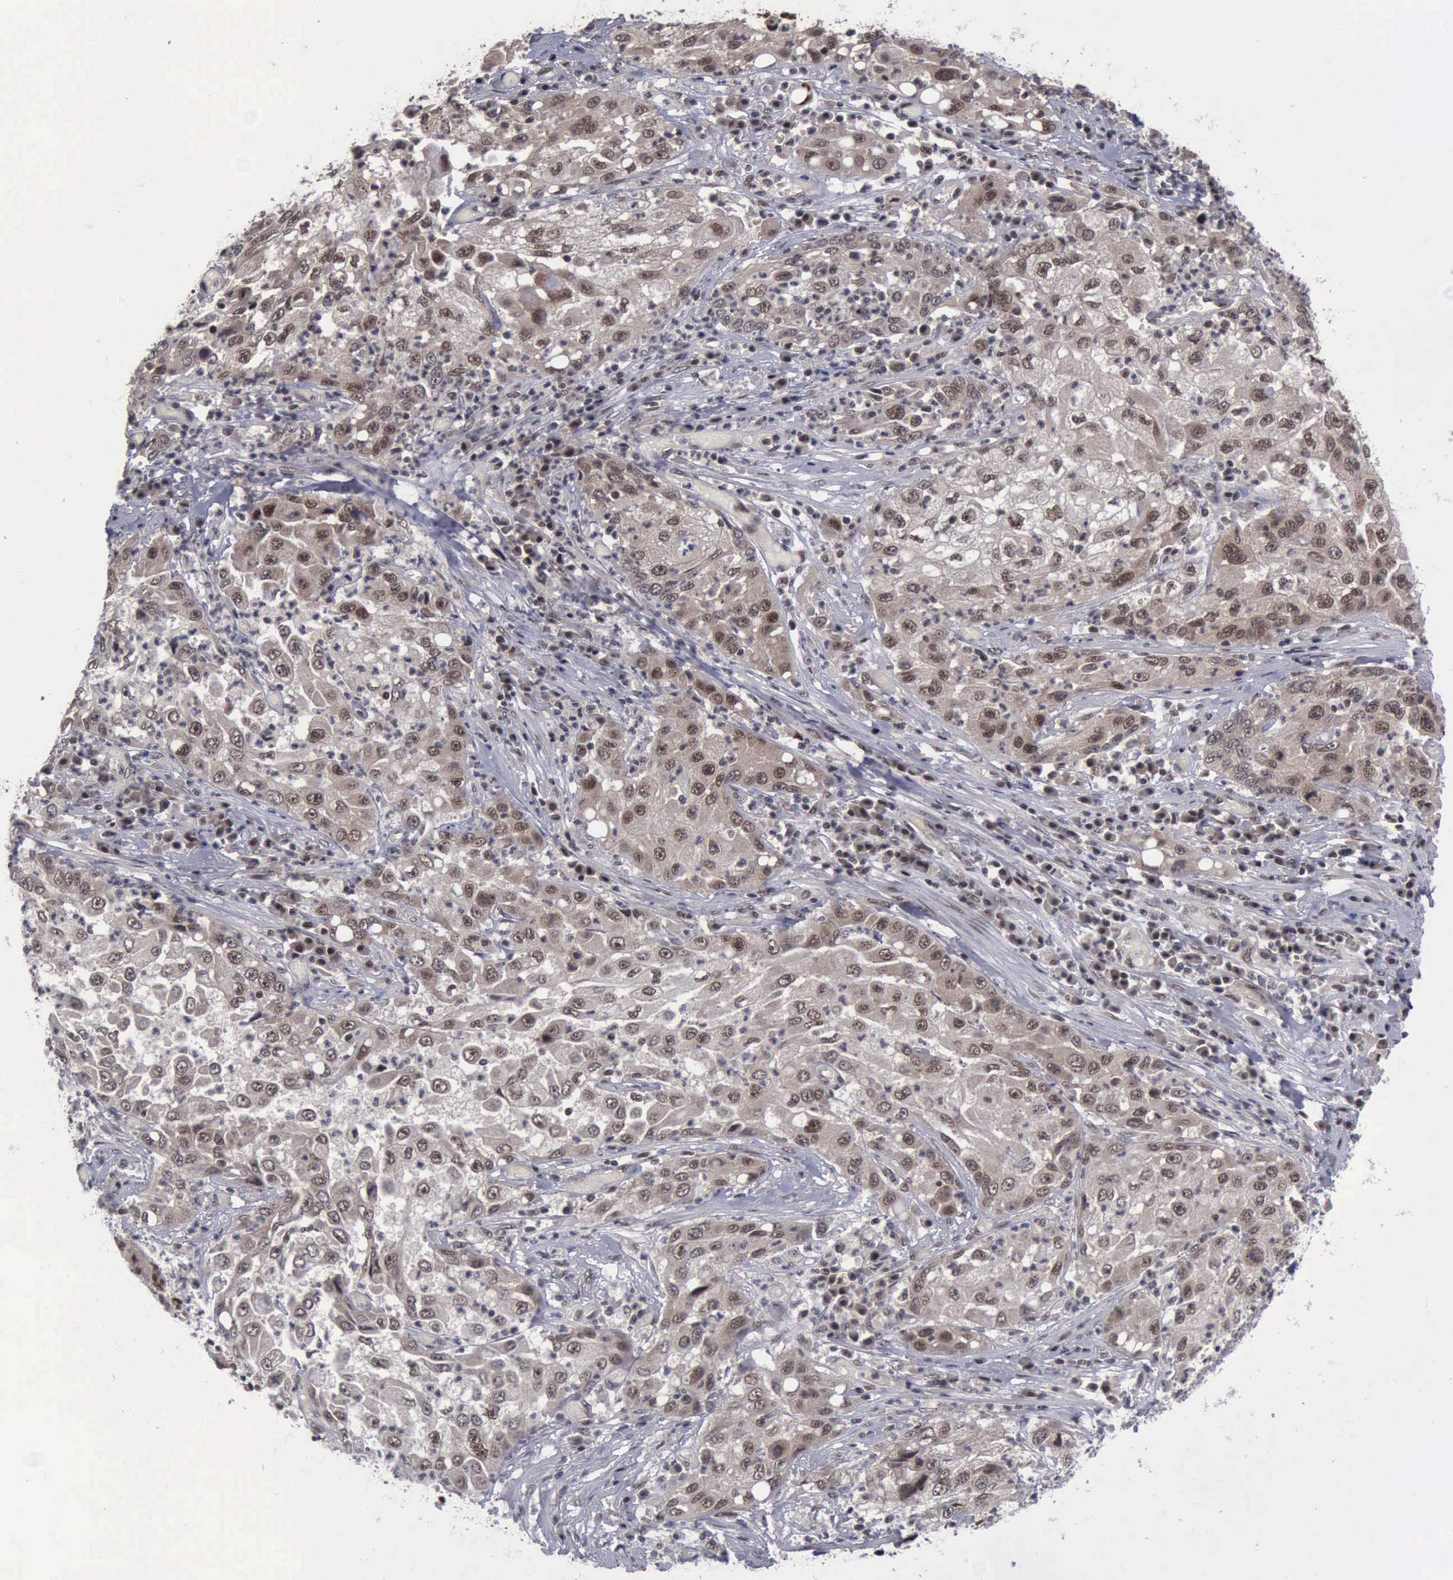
{"staining": {"intensity": "moderate", "quantity": ">75%", "location": "cytoplasmic/membranous,nuclear"}, "tissue": "cervical cancer", "cell_type": "Tumor cells", "image_type": "cancer", "snomed": [{"axis": "morphology", "description": "Squamous cell carcinoma, NOS"}, {"axis": "topography", "description": "Cervix"}], "caption": "Human cervical cancer stained for a protein (brown) demonstrates moderate cytoplasmic/membranous and nuclear positive staining in about >75% of tumor cells.", "gene": "ATM", "patient": {"sex": "female", "age": 36}}